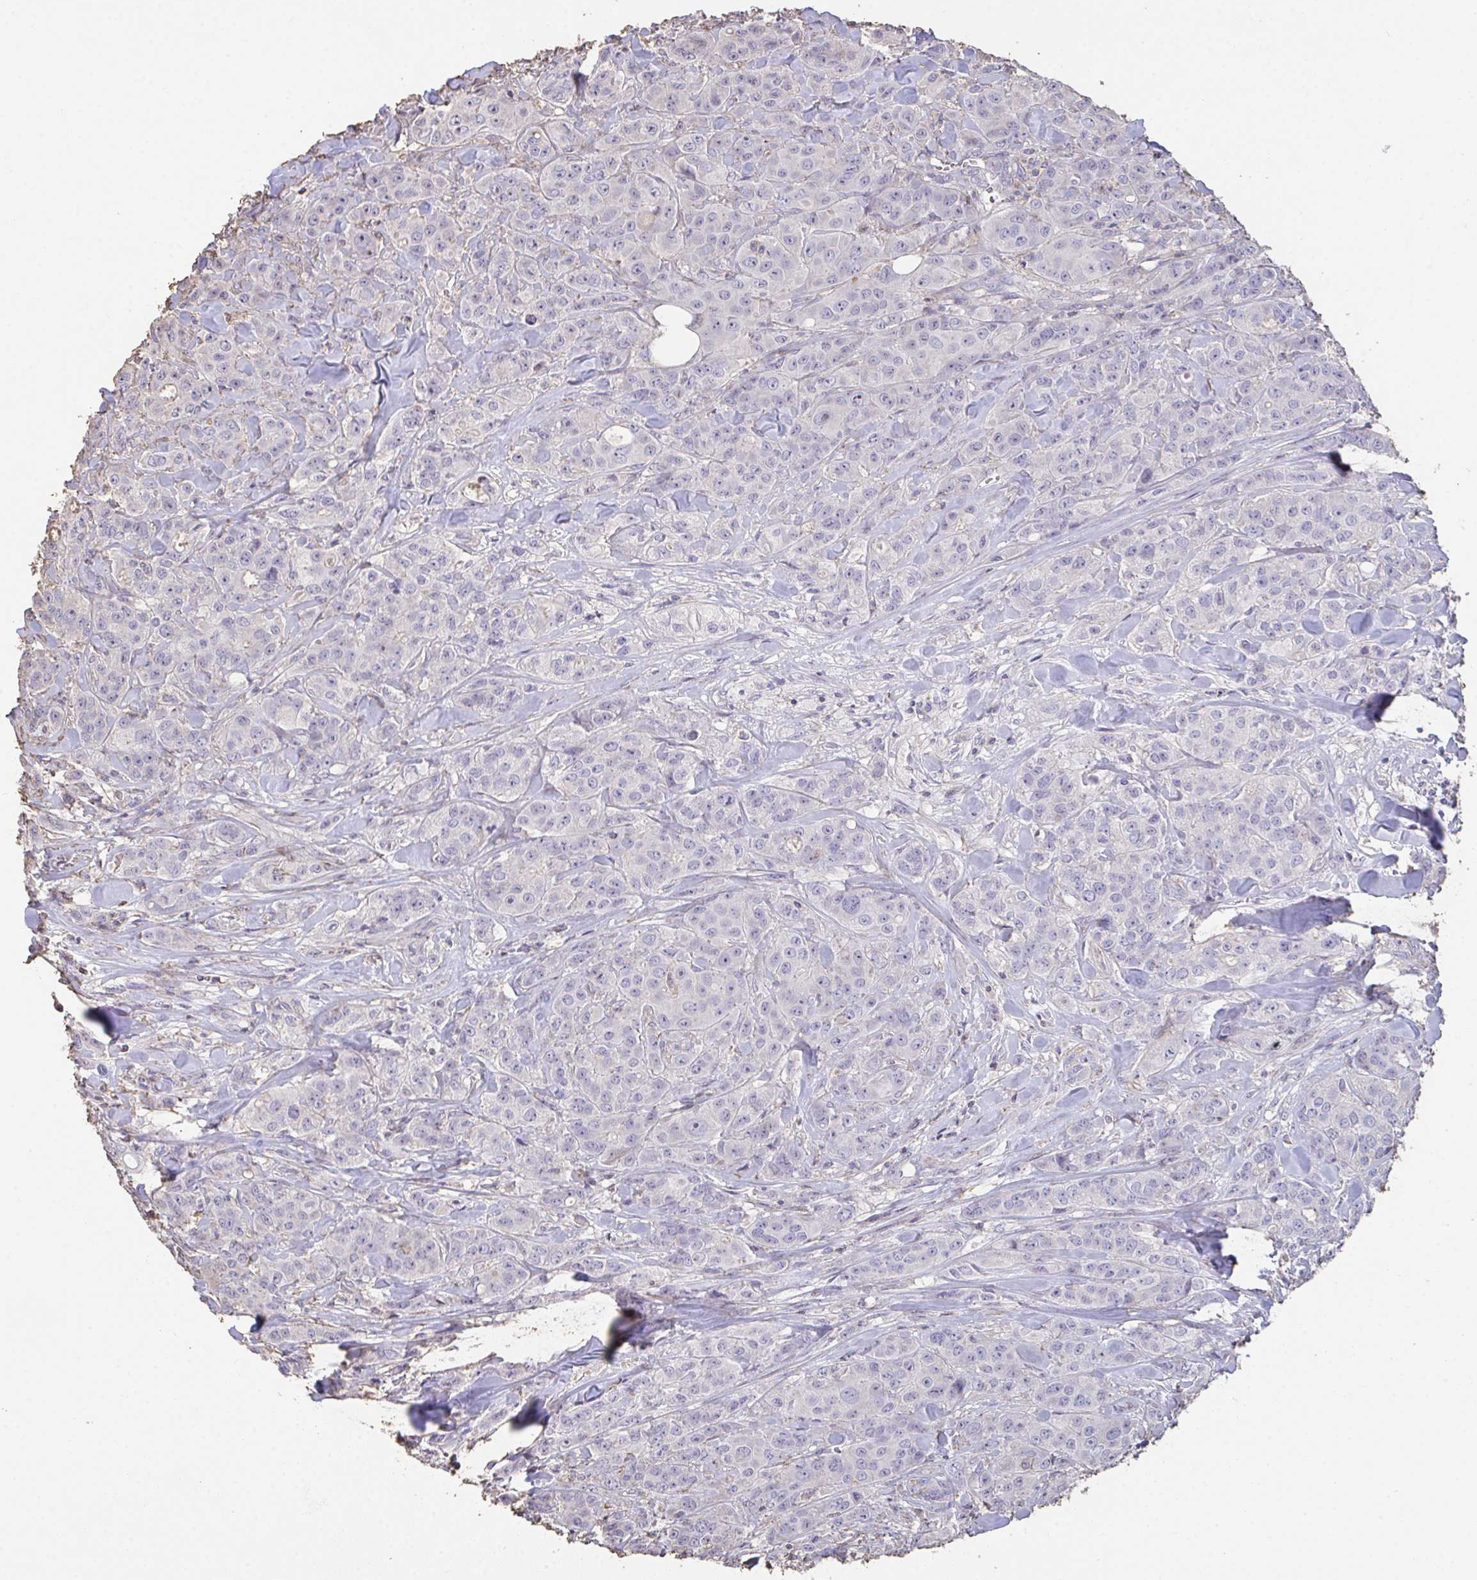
{"staining": {"intensity": "negative", "quantity": "none", "location": "none"}, "tissue": "breast cancer", "cell_type": "Tumor cells", "image_type": "cancer", "snomed": [{"axis": "morphology", "description": "Normal tissue, NOS"}, {"axis": "morphology", "description": "Duct carcinoma"}, {"axis": "topography", "description": "Breast"}], "caption": "Immunohistochemical staining of human breast cancer (intraductal carcinoma) demonstrates no significant expression in tumor cells.", "gene": "IL23R", "patient": {"sex": "female", "age": 43}}